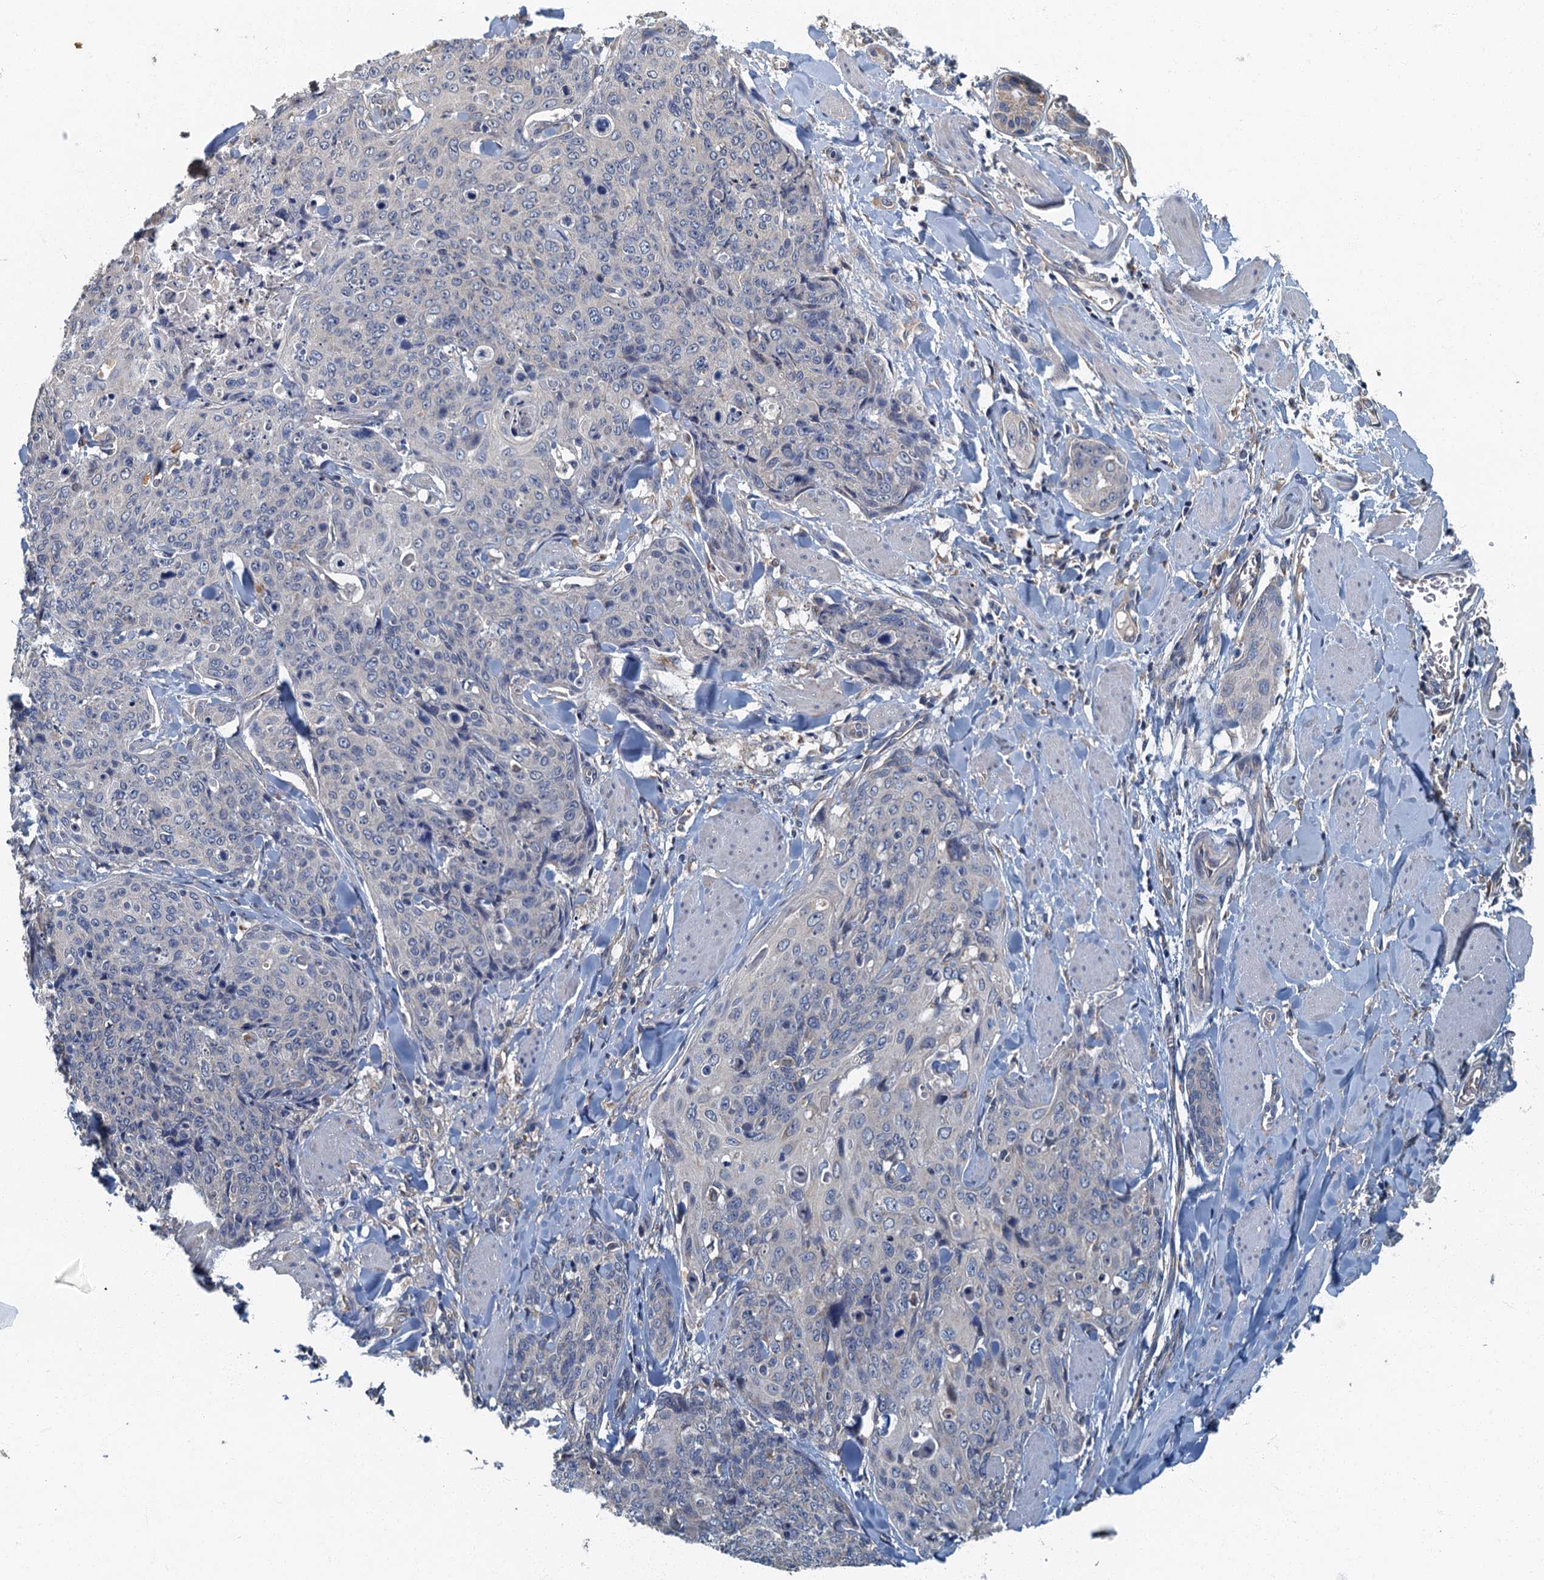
{"staining": {"intensity": "negative", "quantity": "none", "location": "none"}, "tissue": "skin cancer", "cell_type": "Tumor cells", "image_type": "cancer", "snomed": [{"axis": "morphology", "description": "Squamous cell carcinoma, NOS"}, {"axis": "topography", "description": "Skin"}, {"axis": "topography", "description": "Vulva"}], "caption": "DAB (3,3'-diaminobenzidine) immunohistochemical staining of human skin squamous cell carcinoma displays no significant expression in tumor cells.", "gene": "DDX49", "patient": {"sex": "female", "age": 85}}